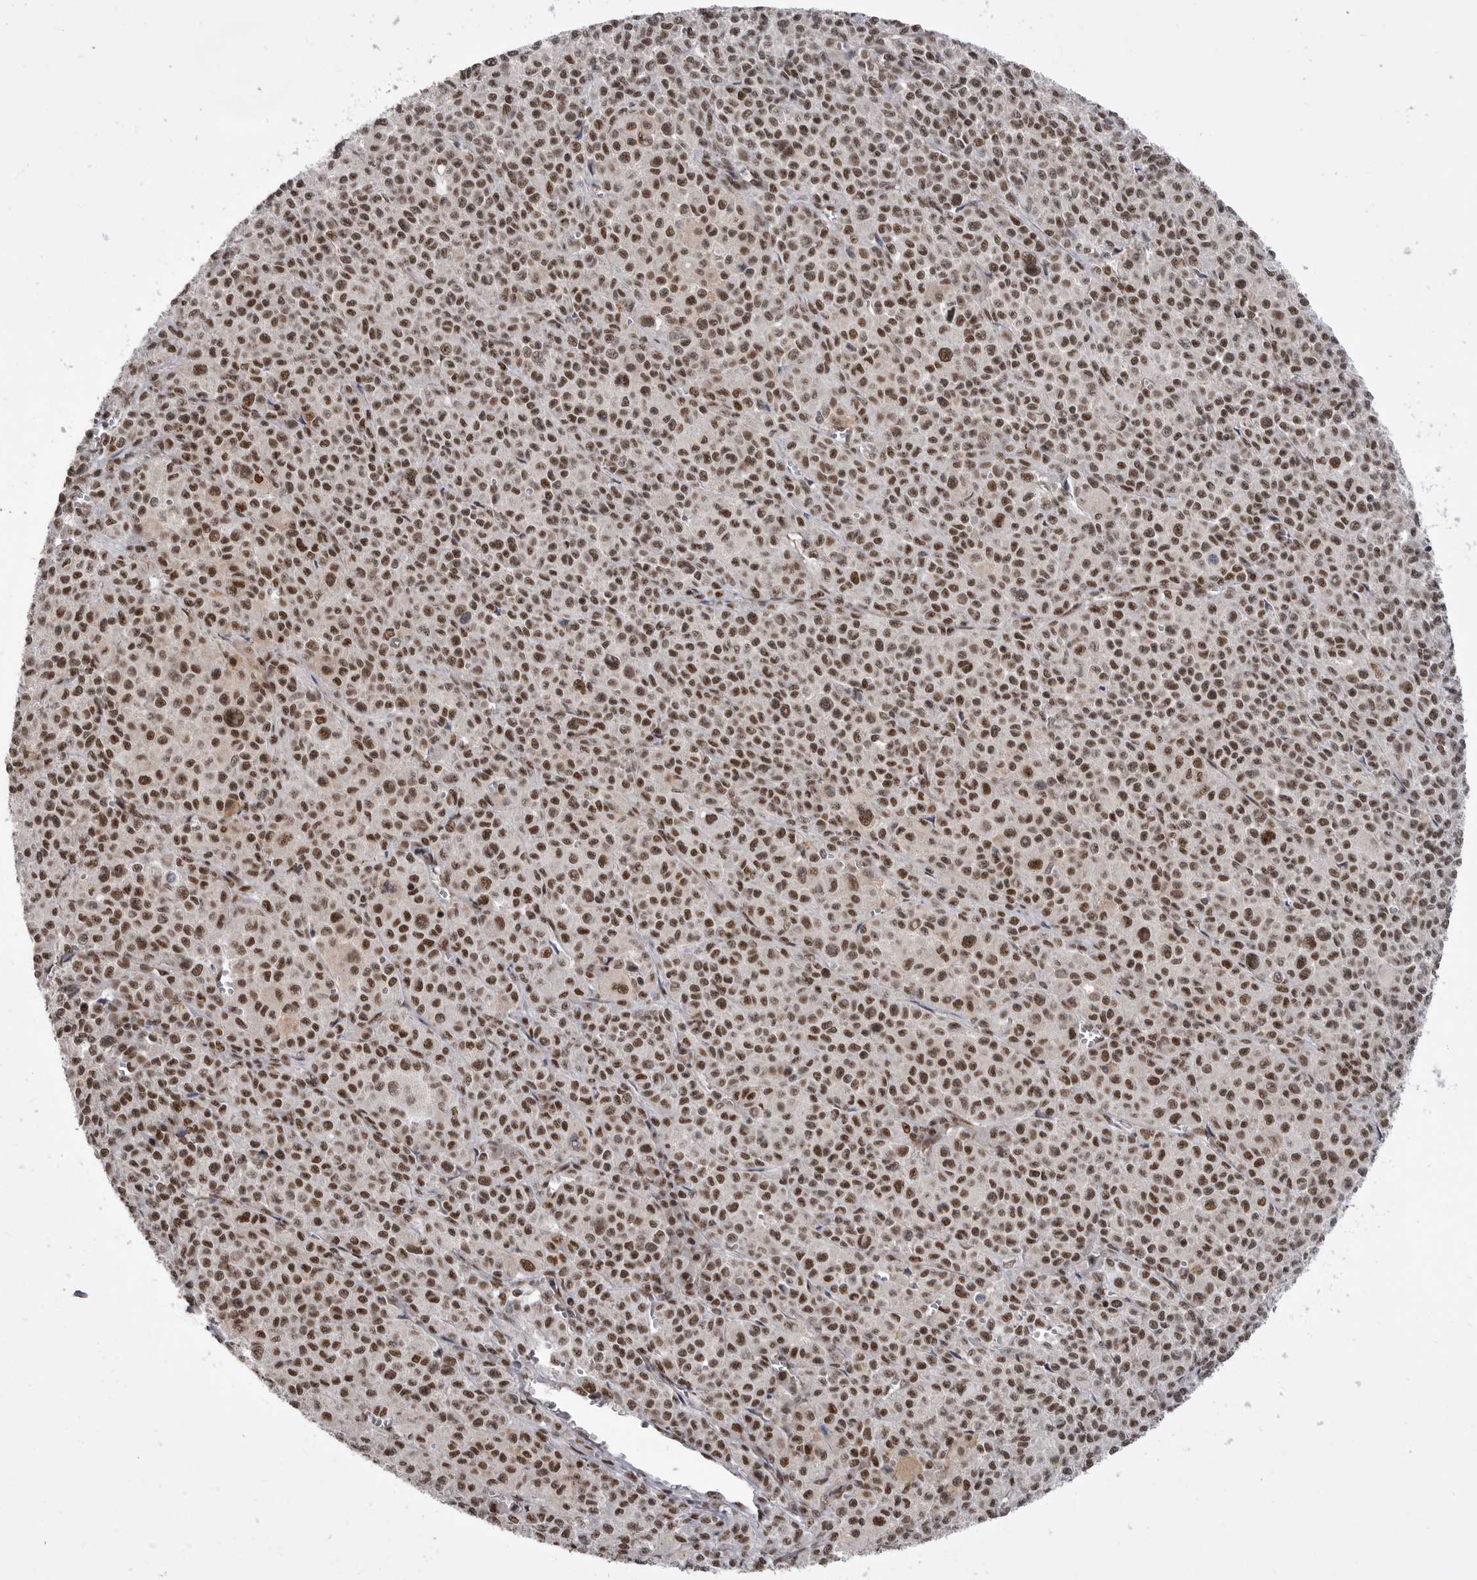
{"staining": {"intensity": "moderate", "quantity": ">75%", "location": "nuclear"}, "tissue": "melanoma", "cell_type": "Tumor cells", "image_type": "cancer", "snomed": [{"axis": "morphology", "description": "Malignant melanoma, Metastatic site"}, {"axis": "topography", "description": "Skin"}], "caption": "There is medium levels of moderate nuclear staining in tumor cells of melanoma, as demonstrated by immunohistochemical staining (brown color).", "gene": "PPP1R8", "patient": {"sex": "female", "age": 74}}